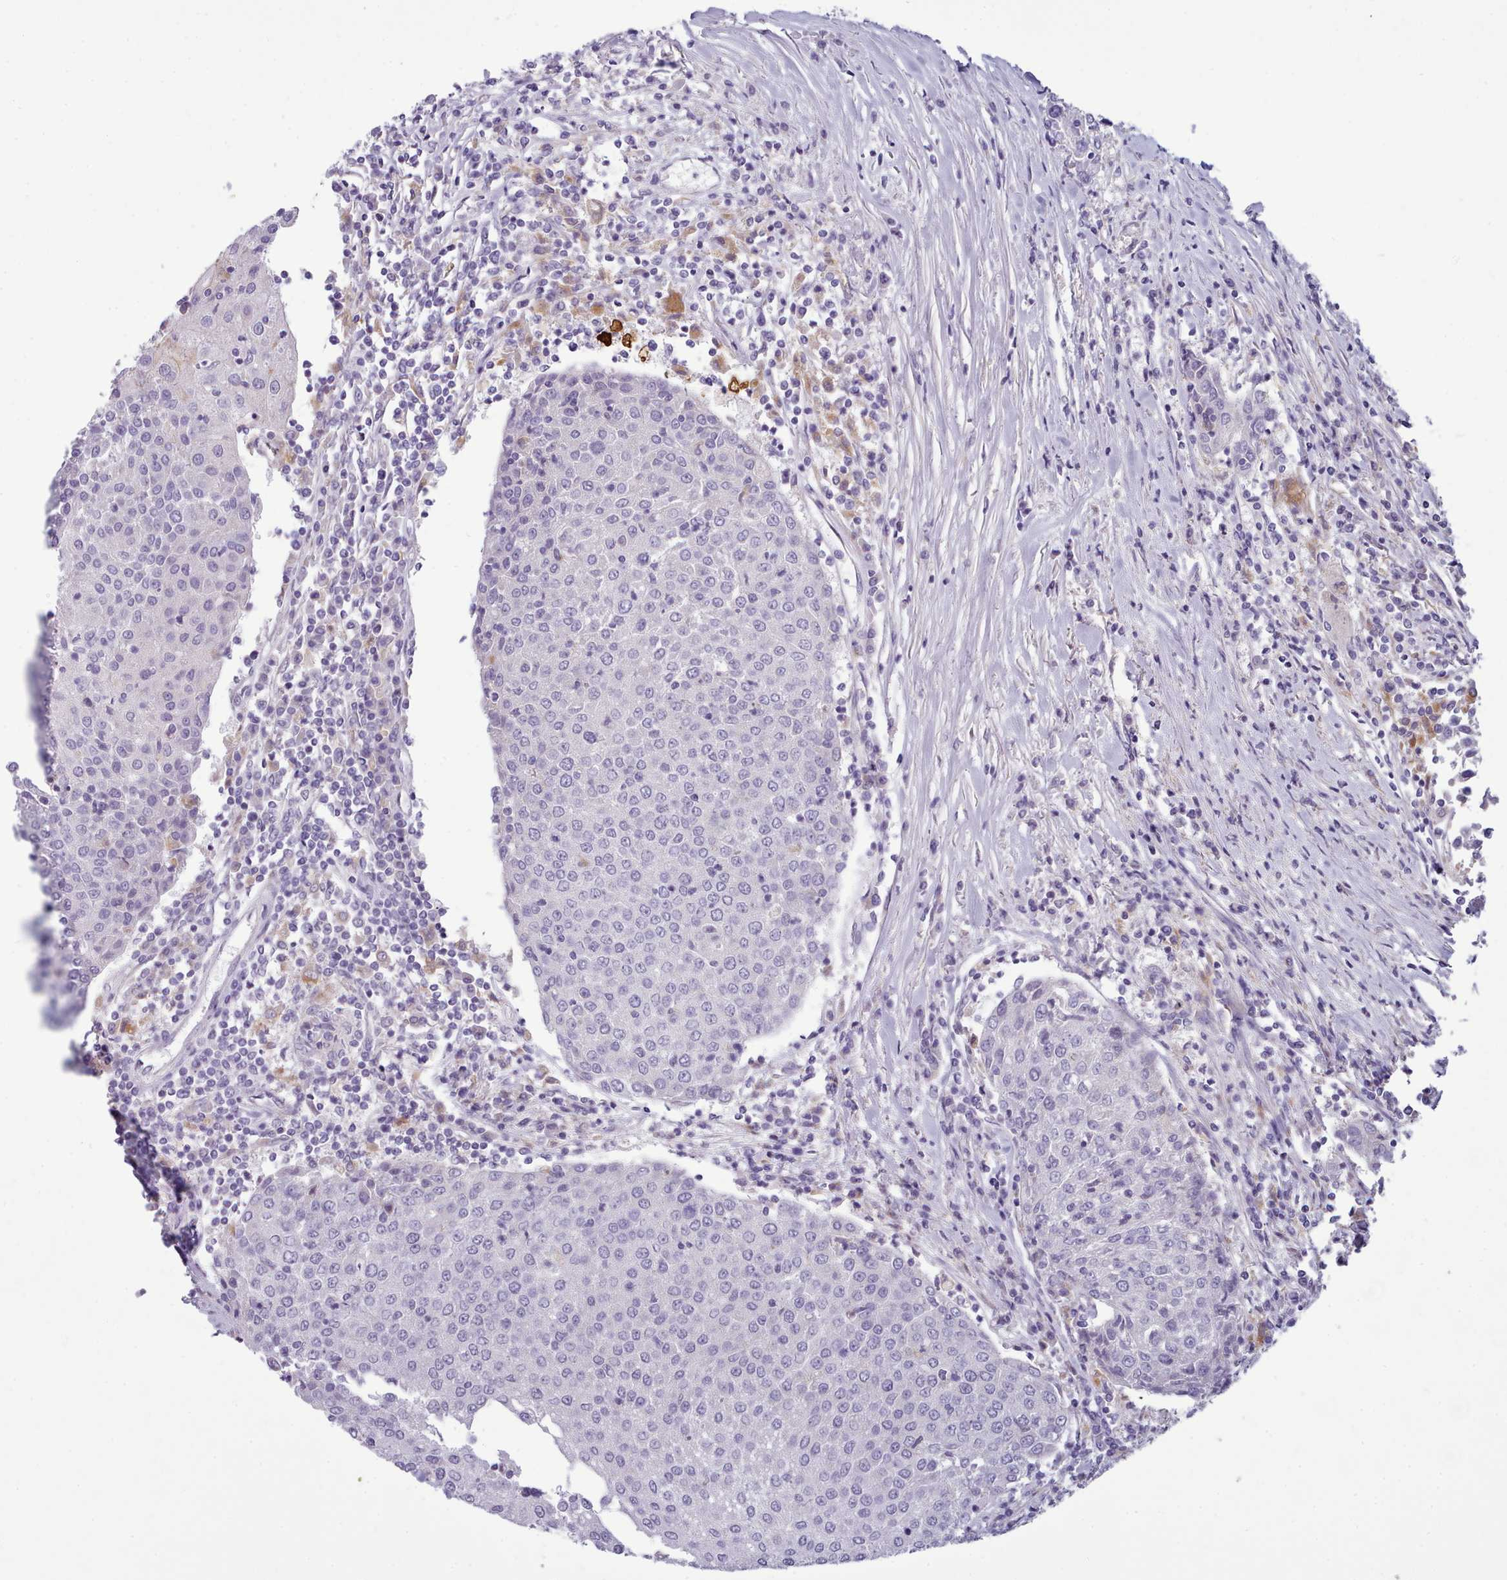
{"staining": {"intensity": "negative", "quantity": "none", "location": "none"}, "tissue": "urothelial cancer", "cell_type": "Tumor cells", "image_type": "cancer", "snomed": [{"axis": "morphology", "description": "Urothelial carcinoma, High grade"}, {"axis": "topography", "description": "Urinary bladder"}], "caption": "A photomicrograph of urothelial carcinoma (high-grade) stained for a protein exhibits no brown staining in tumor cells.", "gene": "MYRFL", "patient": {"sex": "female", "age": 85}}